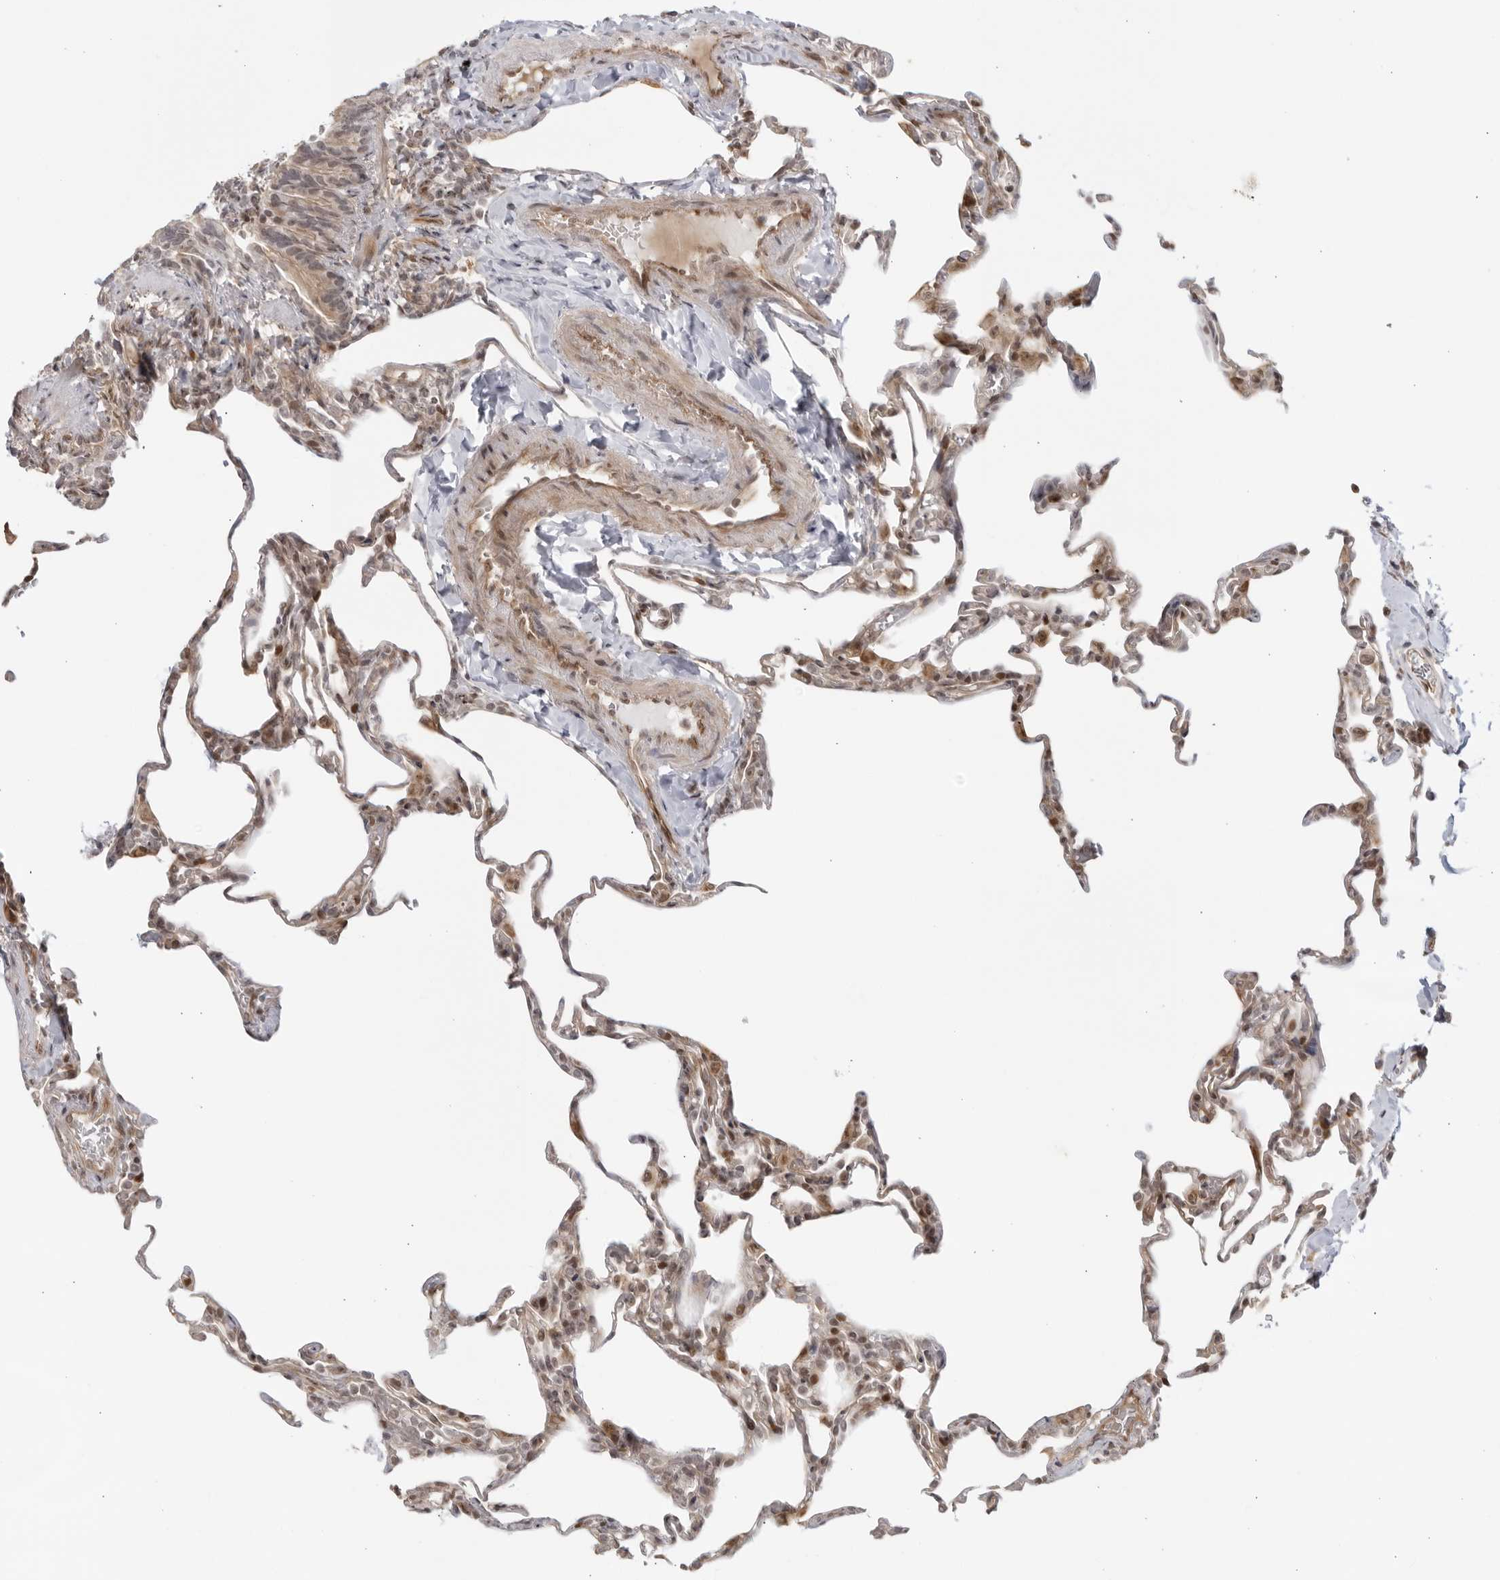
{"staining": {"intensity": "moderate", "quantity": "25%-75%", "location": "cytoplasmic/membranous,nuclear"}, "tissue": "lung", "cell_type": "Alveolar cells", "image_type": "normal", "snomed": [{"axis": "morphology", "description": "Normal tissue, NOS"}, {"axis": "topography", "description": "Lung"}], "caption": "Protein staining of normal lung displays moderate cytoplasmic/membranous,nuclear staining in about 25%-75% of alveolar cells. The protein of interest is shown in brown color, while the nuclei are stained blue.", "gene": "TCF21", "patient": {"sex": "male", "age": 20}}